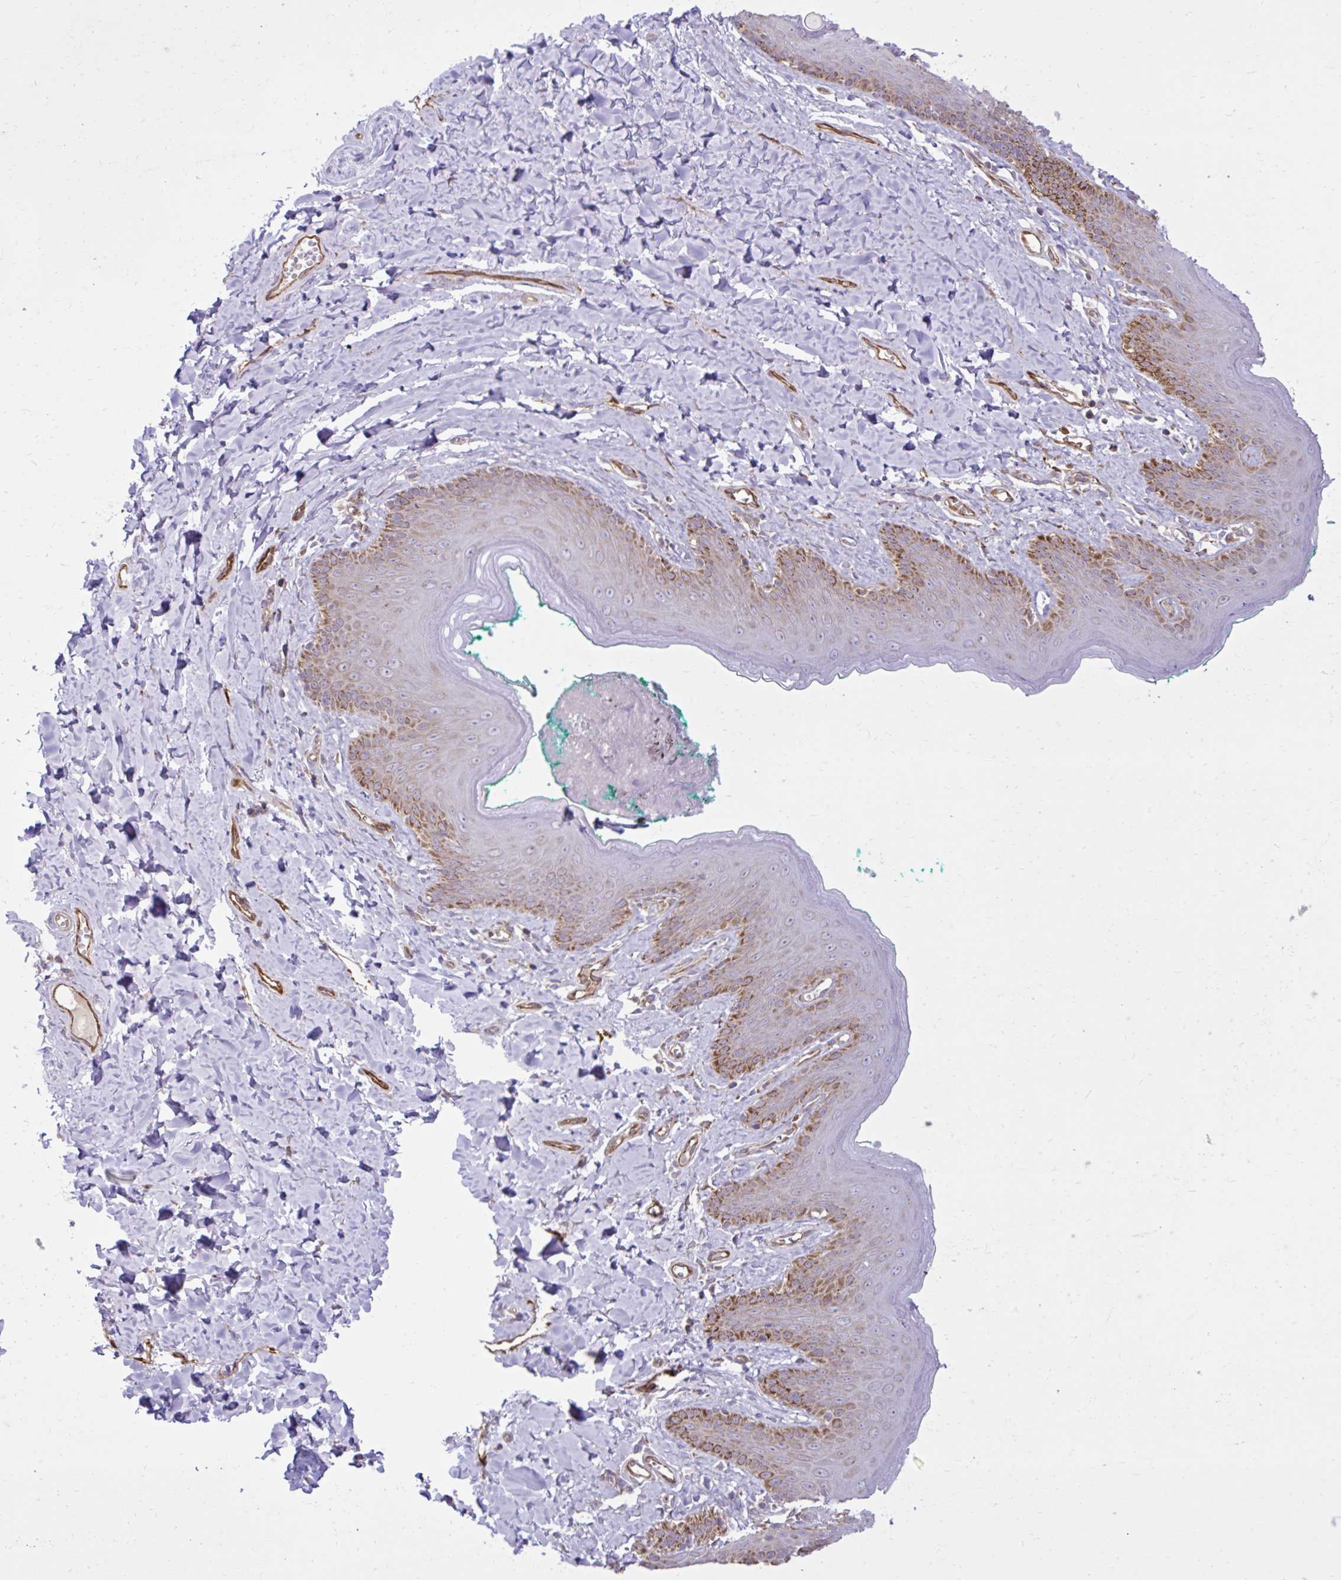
{"staining": {"intensity": "strong", "quantity": "25%-75%", "location": "cytoplasmic/membranous"}, "tissue": "skin", "cell_type": "Epidermal cells", "image_type": "normal", "snomed": [{"axis": "morphology", "description": "Normal tissue, NOS"}, {"axis": "topography", "description": "Vulva"}, {"axis": "topography", "description": "Peripheral nerve tissue"}], "caption": "Immunohistochemistry of unremarkable skin exhibits high levels of strong cytoplasmic/membranous staining in approximately 25%-75% of epidermal cells. Using DAB (3,3'-diaminobenzidine) (brown) and hematoxylin (blue) stains, captured at high magnification using brightfield microscopy.", "gene": "LIMS1", "patient": {"sex": "female", "age": 66}}